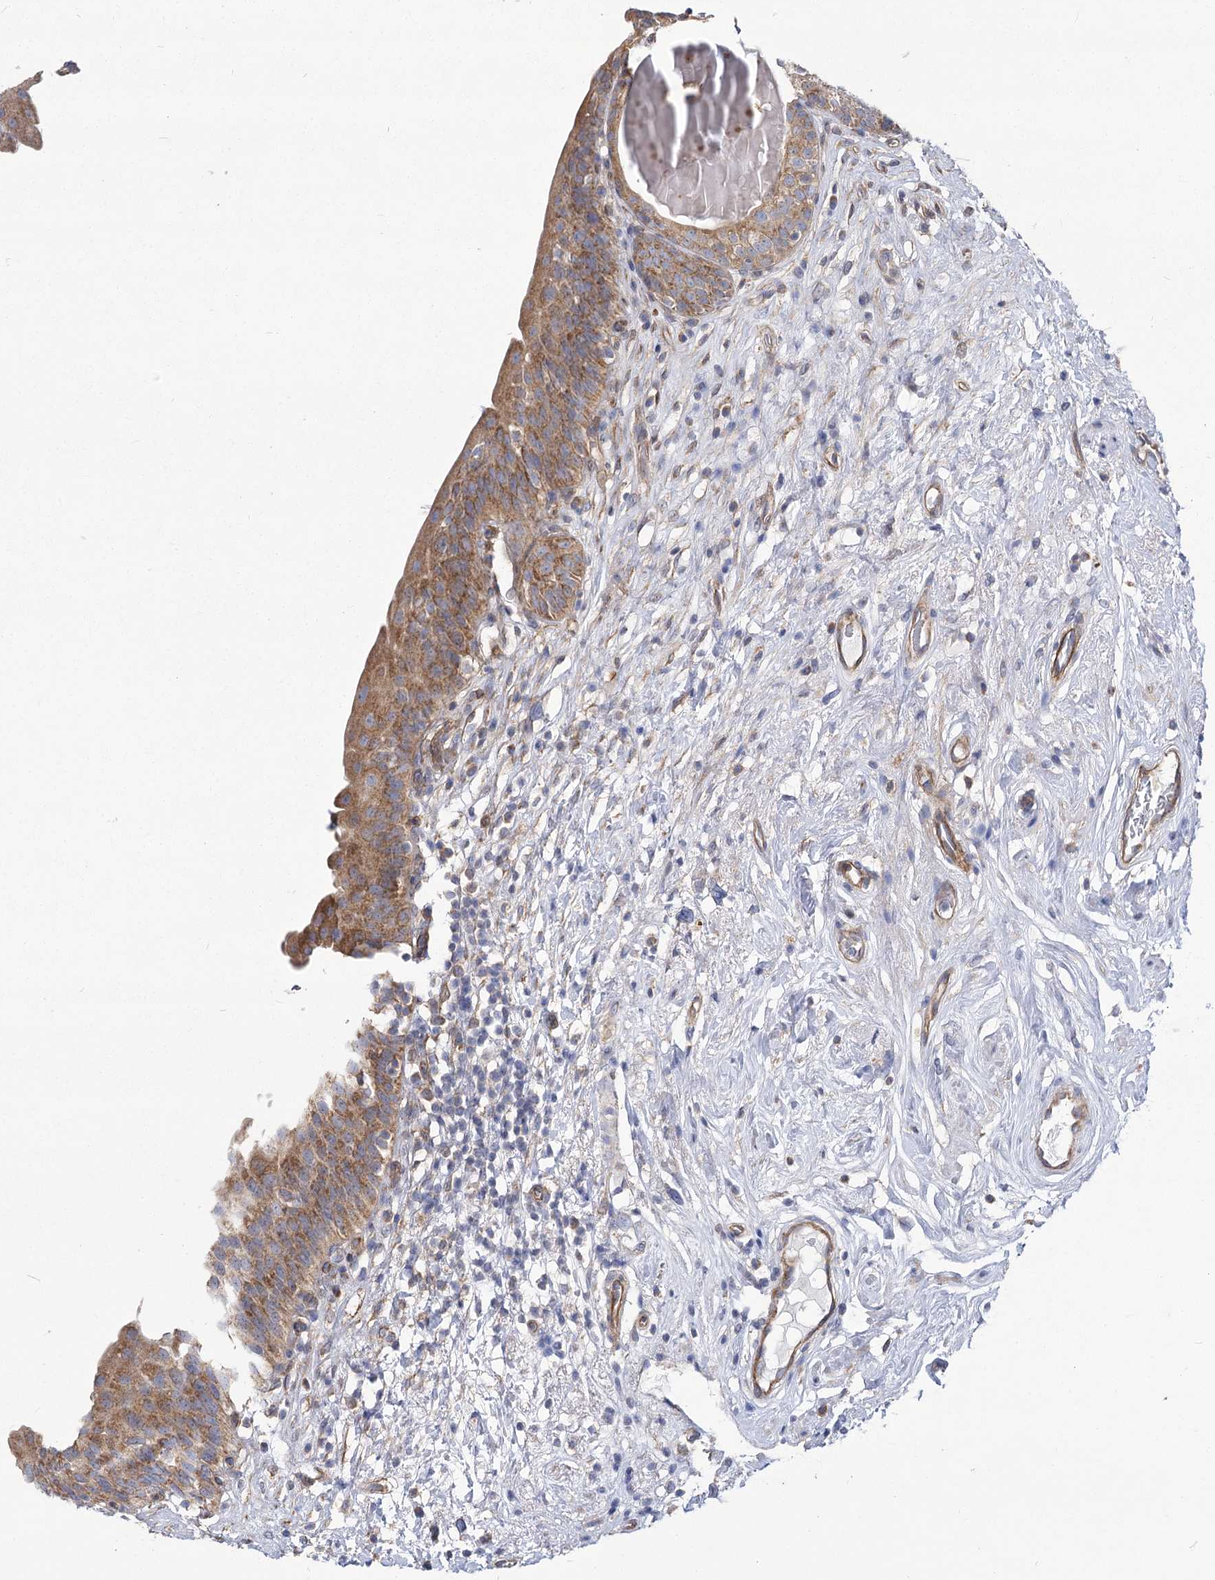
{"staining": {"intensity": "moderate", "quantity": ">75%", "location": "cytoplasmic/membranous"}, "tissue": "urinary bladder", "cell_type": "Urothelial cells", "image_type": "normal", "snomed": [{"axis": "morphology", "description": "Normal tissue, NOS"}, {"axis": "topography", "description": "Urinary bladder"}], "caption": "Brown immunohistochemical staining in benign human urinary bladder shows moderate cytoplasmic/membranous expression in about >75% of urothelial cells. The staining was performed using DAB, with brown indicating positive protein expression. Nuclei are stained blue with hematoxylin.", "gene": "RMDN2", "patient": {"sex": "male", "age": 83}}